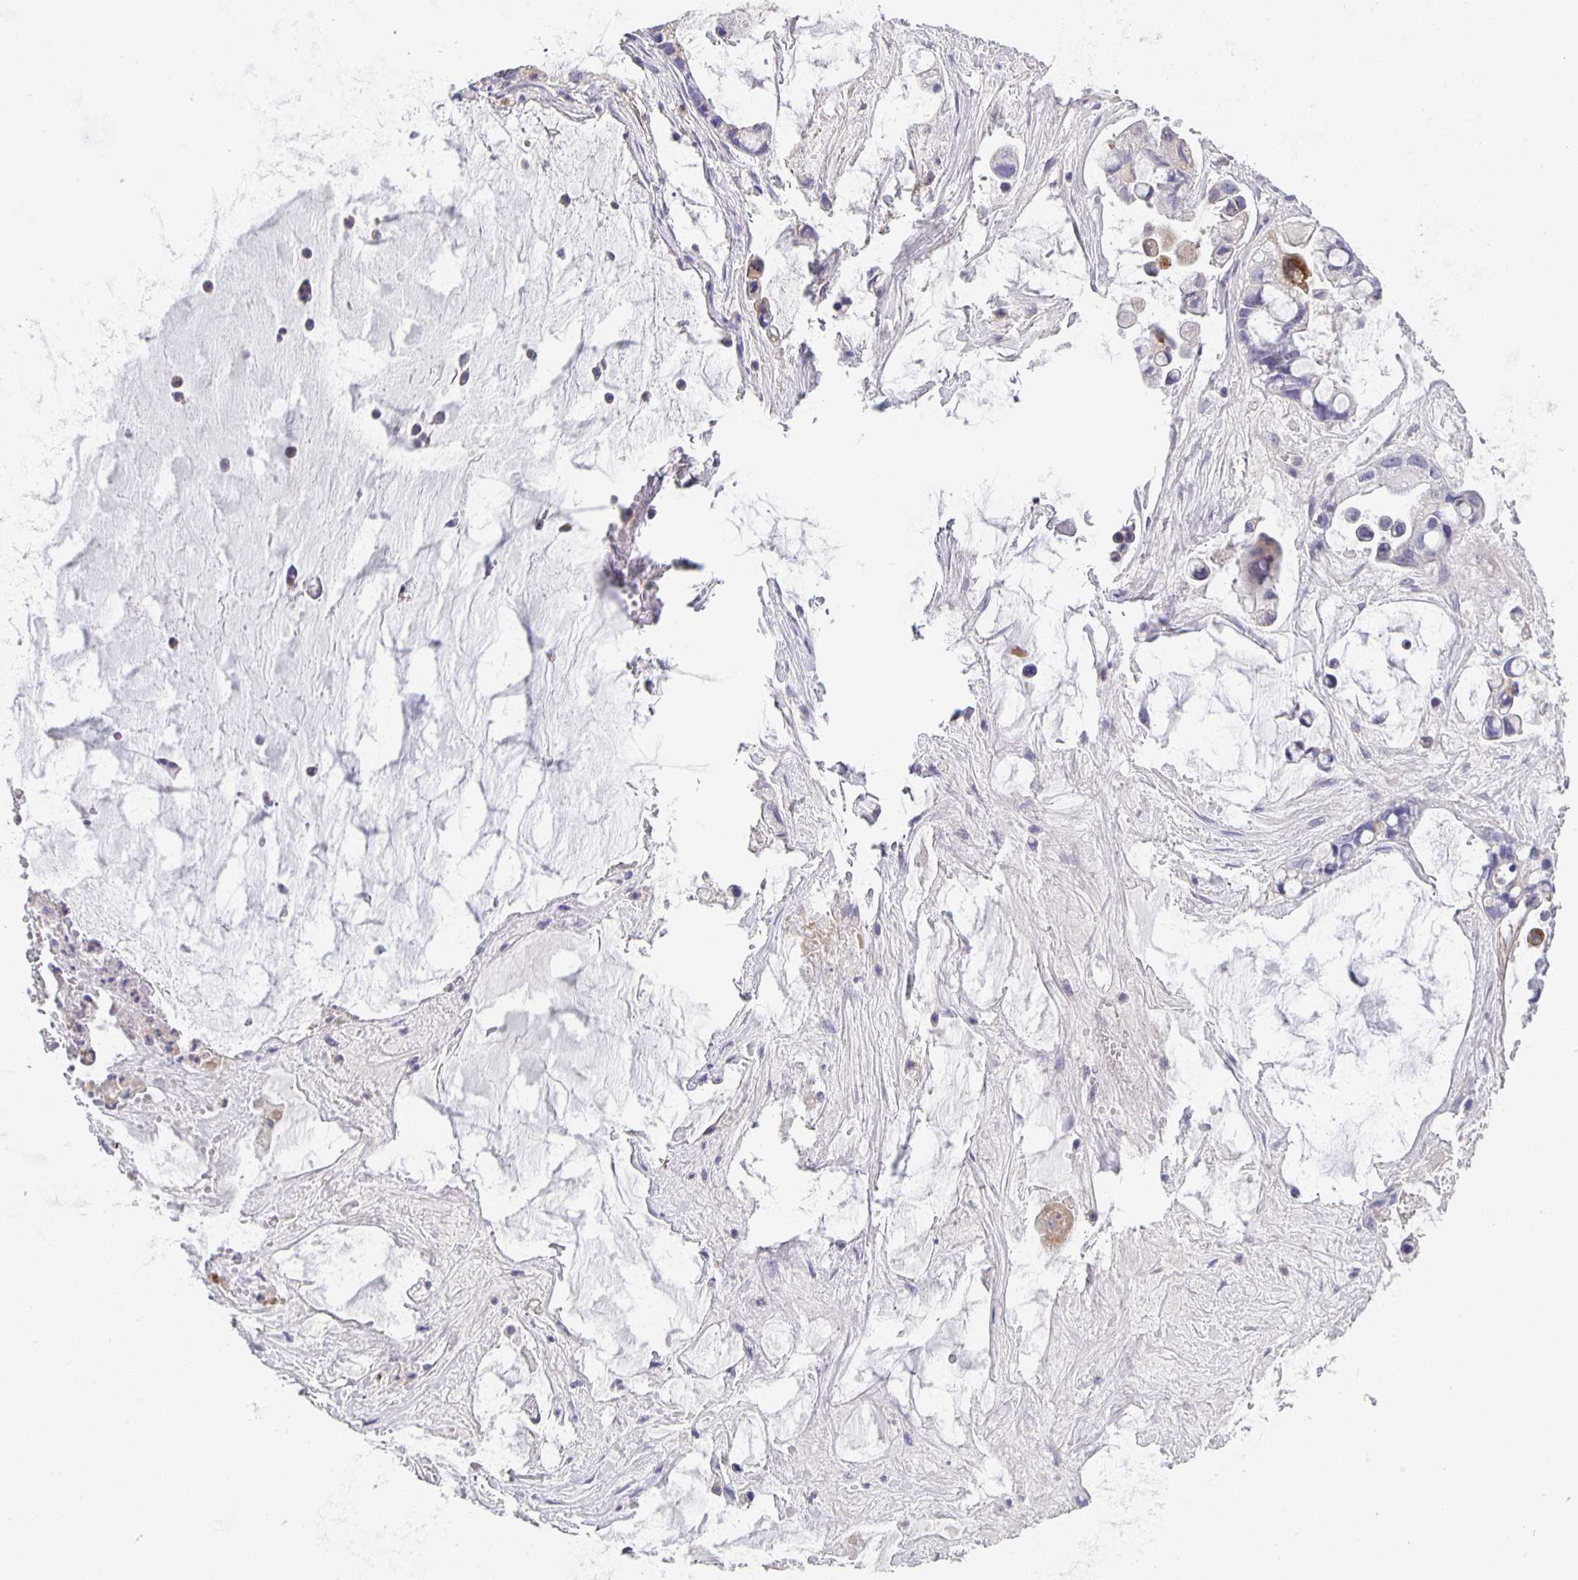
{"staining": {"intensity": "negative", "quantity": "none", "location": "none"}, "tissue": "ovarian cancer", "cell_type": "Tumor cells", "image_type": "cancer", "snomed": [{"axis": "morphology", "description": "Cystadenocarcinoma, mucinous, NOS"}, {"axis": "topography", "description": "Ovary"}], "caption": "A histopathology image of human ovarian mucinous cystadenocarcinoma is negative for staining in tumor cells.", "gene": "GDF15", "patient": {"sex": "female", "age": 63}}